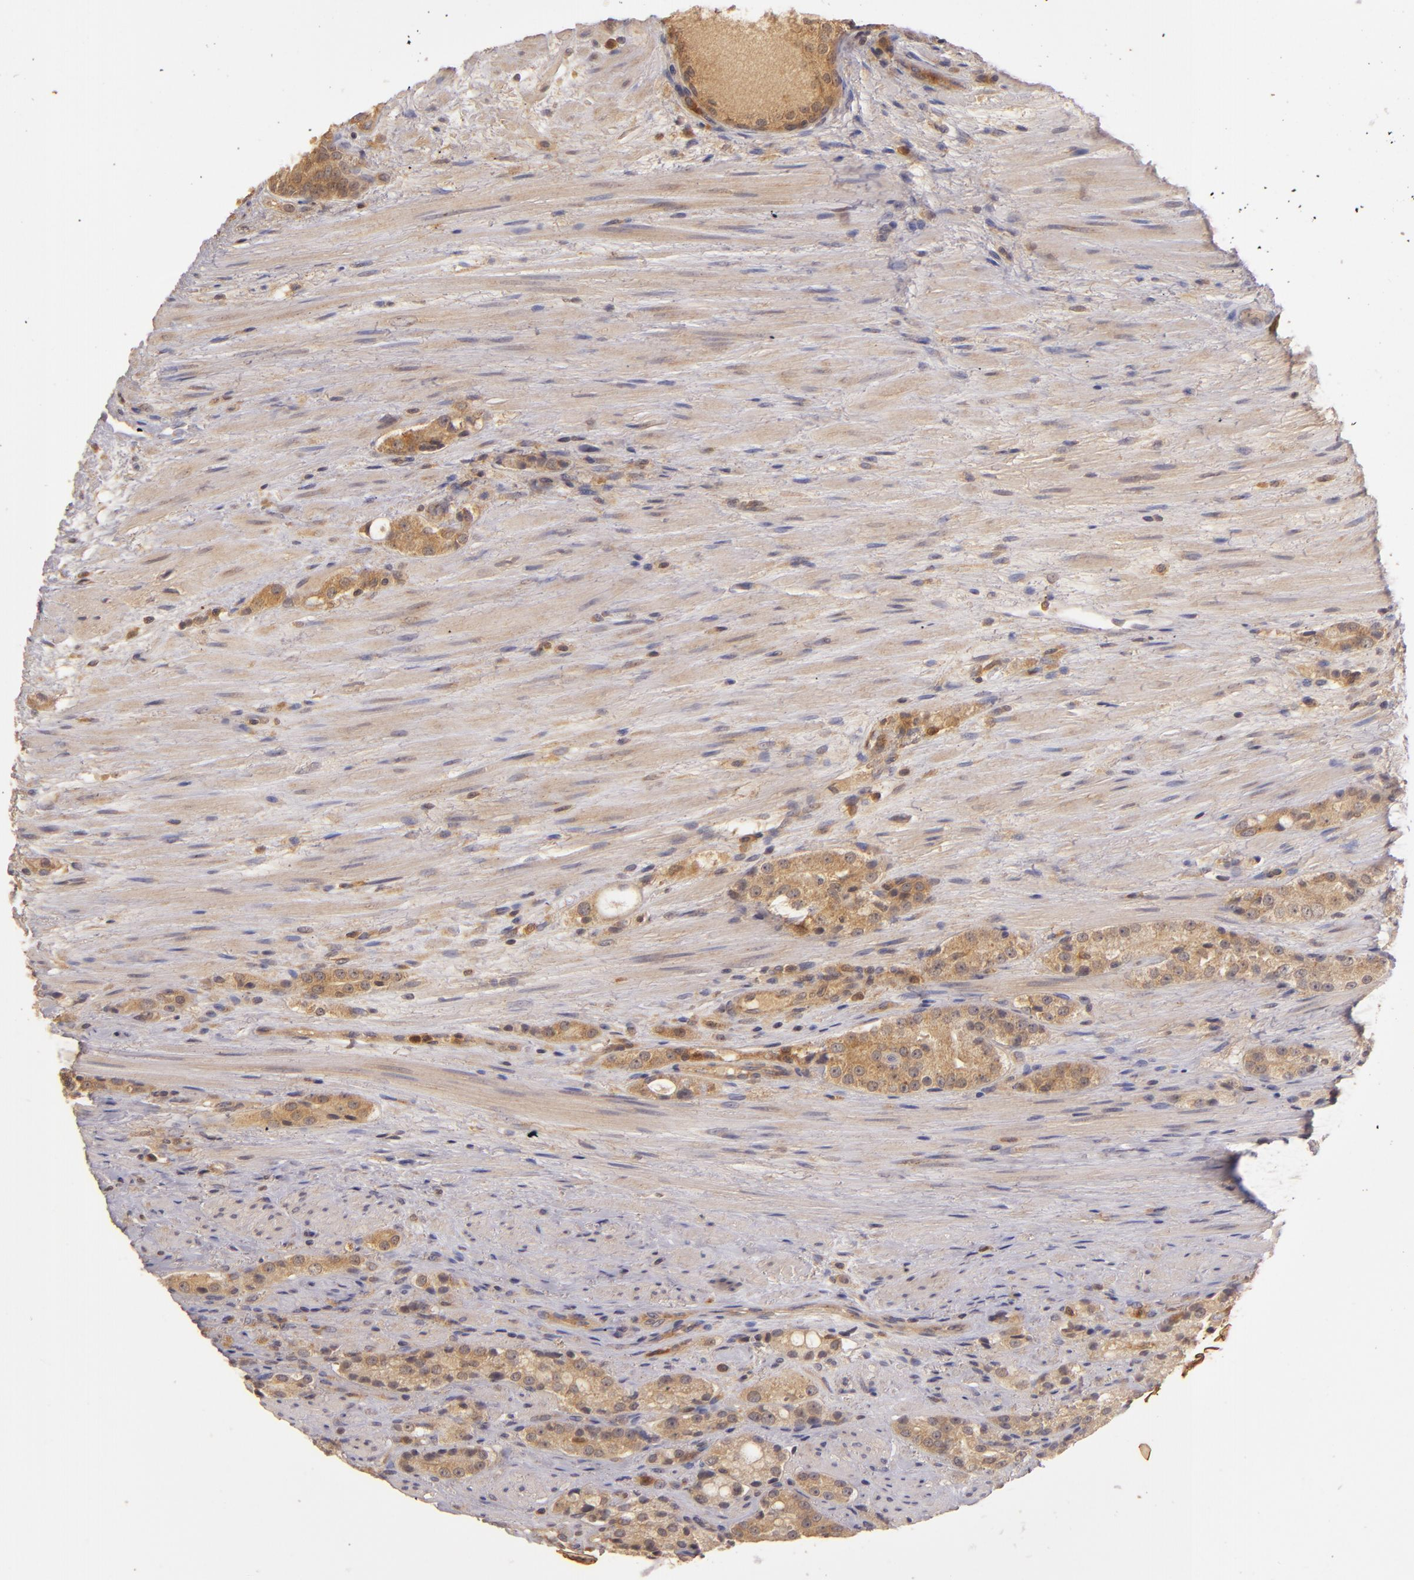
{"staining": {"intensity": "strong", "quantity": ">75%", "location": "cytoplasmic/membranous"}, "tissue": "prostate cancer", "cell_type": "Tumor cells", "image_type": "cancer", "snomed": [{"axis": "morphology", "description": "Adenocarcinoma, High grade"}, {"axis": "topography", "description": "Prostate"}], "caption": "Brown immunohistochemical staining in human high-grade adenocarcinoma (prostate) reveals strong cytoplasmic/membranous staining in approximately >75% of tumor cells. (Brightfield microscopy of DAB IHC at high magnification).", "gene": "PRKCD", "patient": {"sex": "male", "age": 72}}